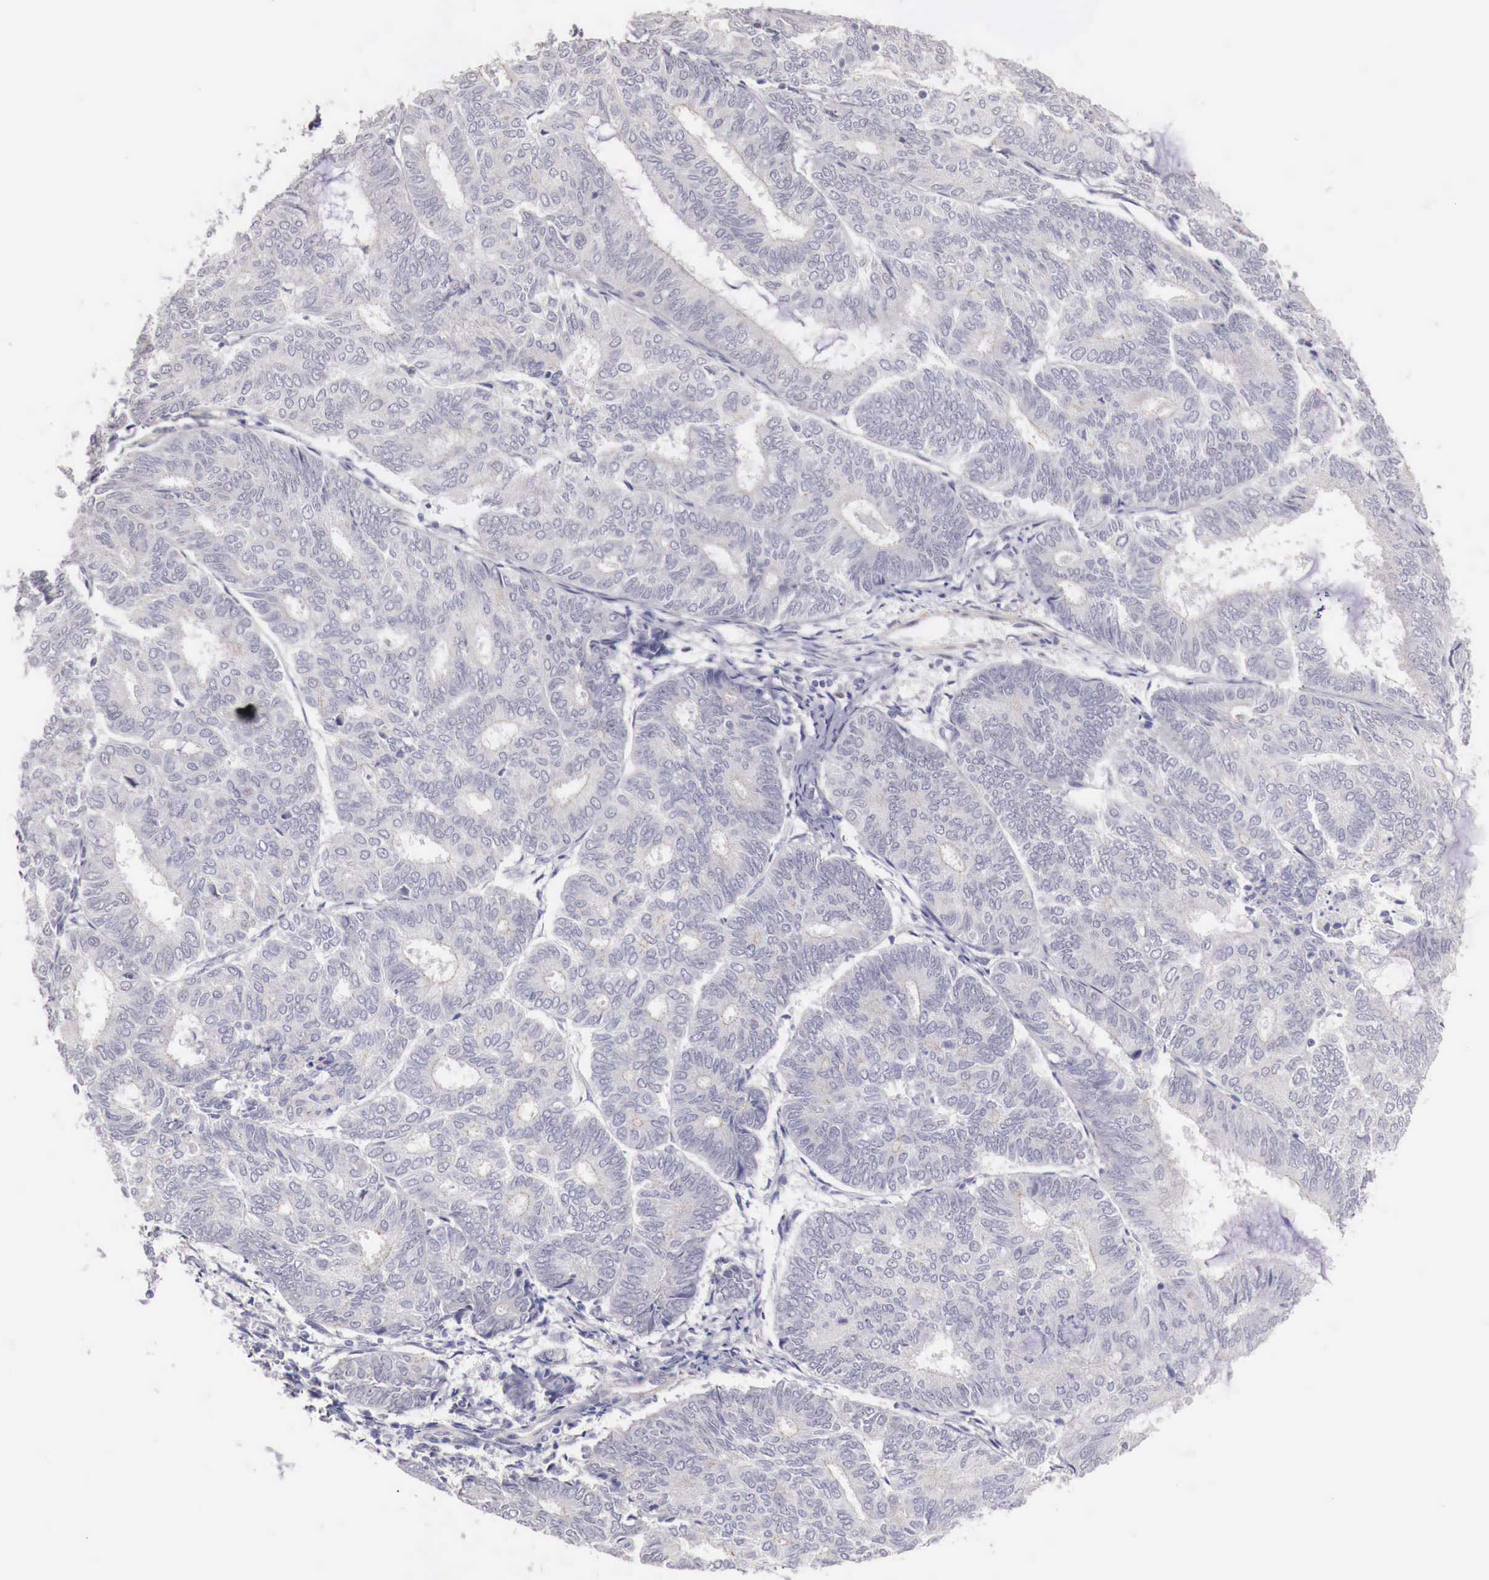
{"staining": {"intensity": "negative", "quantity": "none", "location": "none"}, "tissue": "endometrial cancer", "cell_type": "Tumor cells", "image_type": "cancer", "snomed": [{"axis": "morphology", "description": "Adenocarcinoma, NOS"}, {"axis": "topography", "description": "Endometrium"}], "caption": "Immunohistochemical staining of human endometrial cancer reveals no significant expression in tumor cells.", "gene": "ENOX2", "patient": {"sex": "female", "age": 59}}